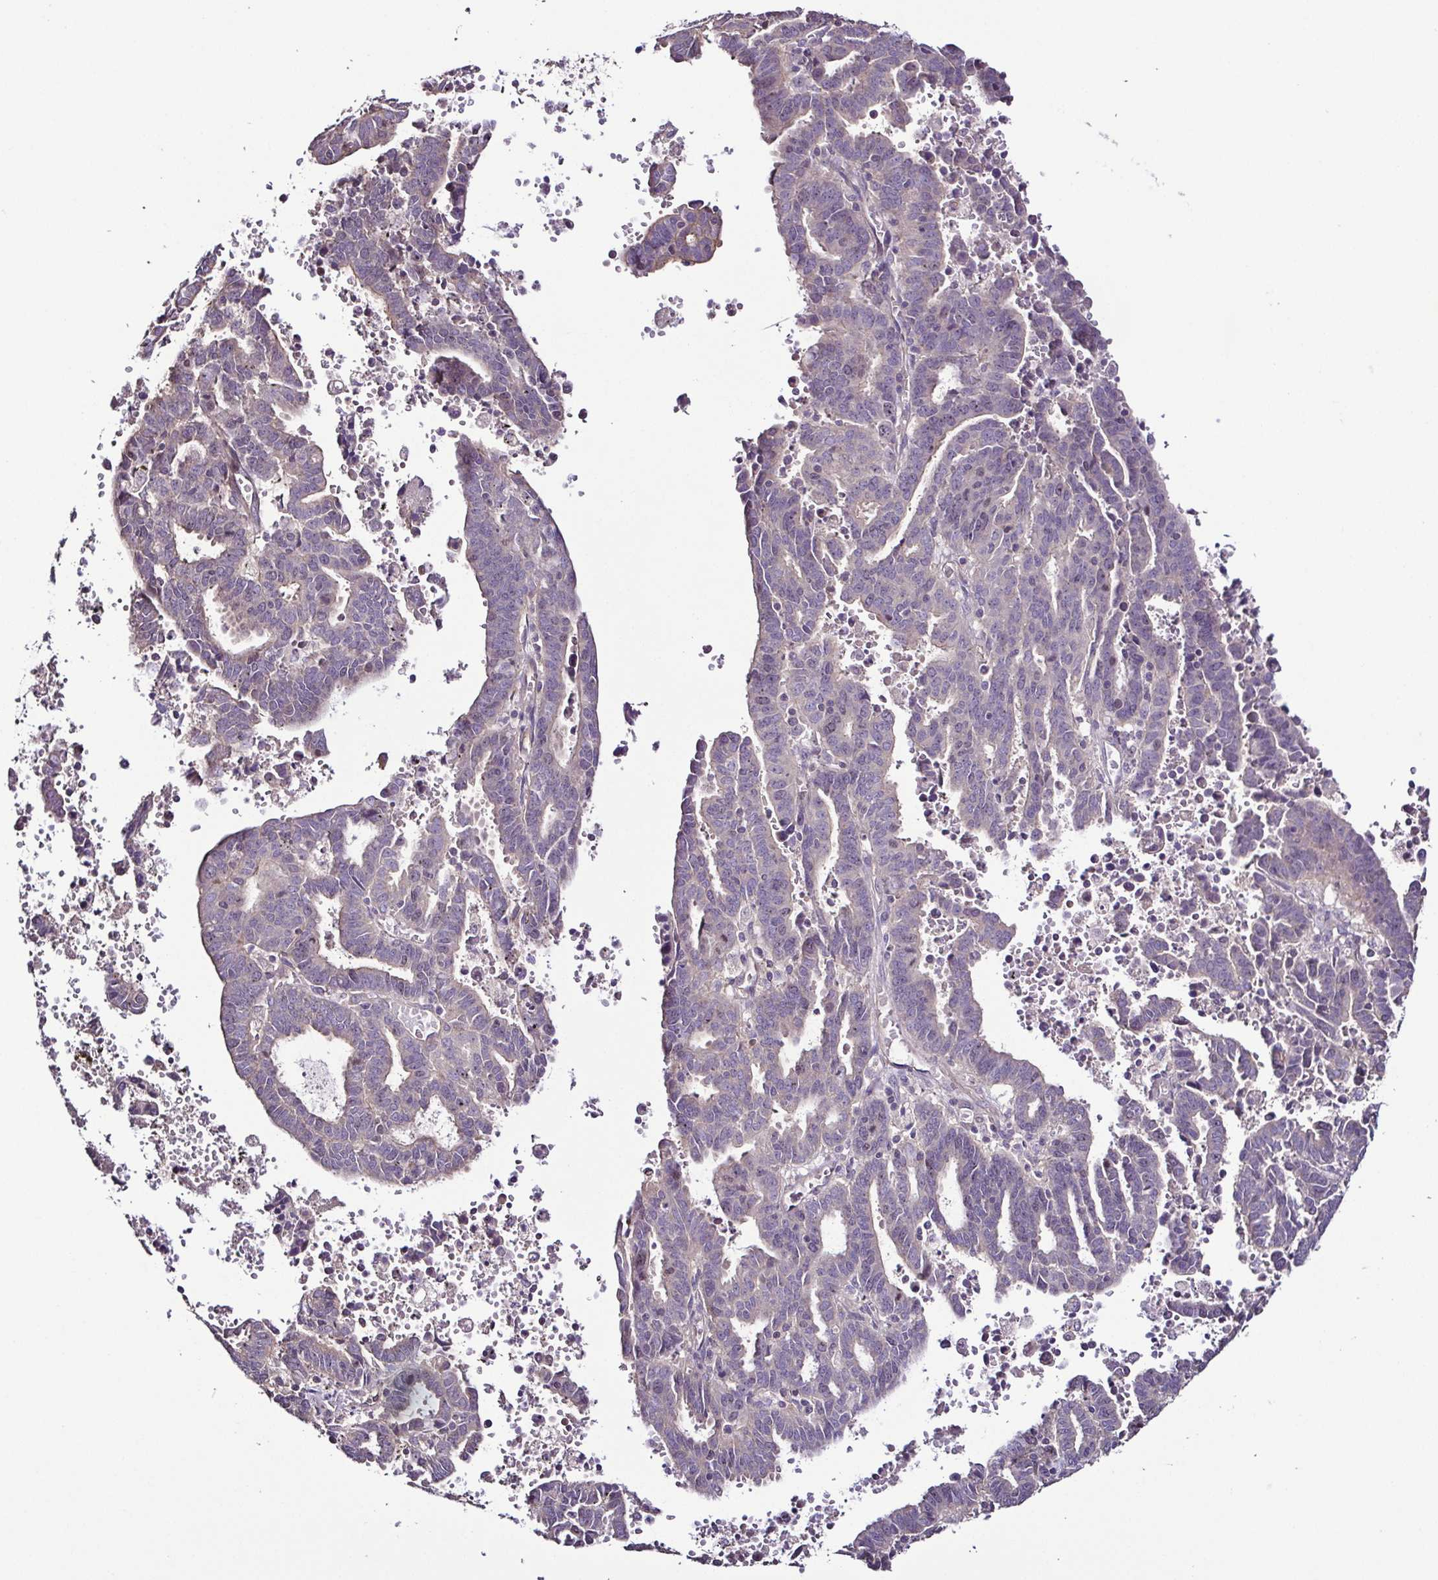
{"staining": {"intensity": "negative", "quantity": "none", "location": "none"}, "tissue": "endometrial cancer", "cell_type": "Tumor cells", "image_type": "cancer", "snomed": [{"axis": "morphology", "description": "Adenocarcinoma, NOS"}, {"axis": "topography", "description": "Uterus"}], "caption": "Image shows no significant protein staining in tumor cells of endometrial cancer.", "gene": "LMOD2", "patient": {"sex": "female", "age": 83}}